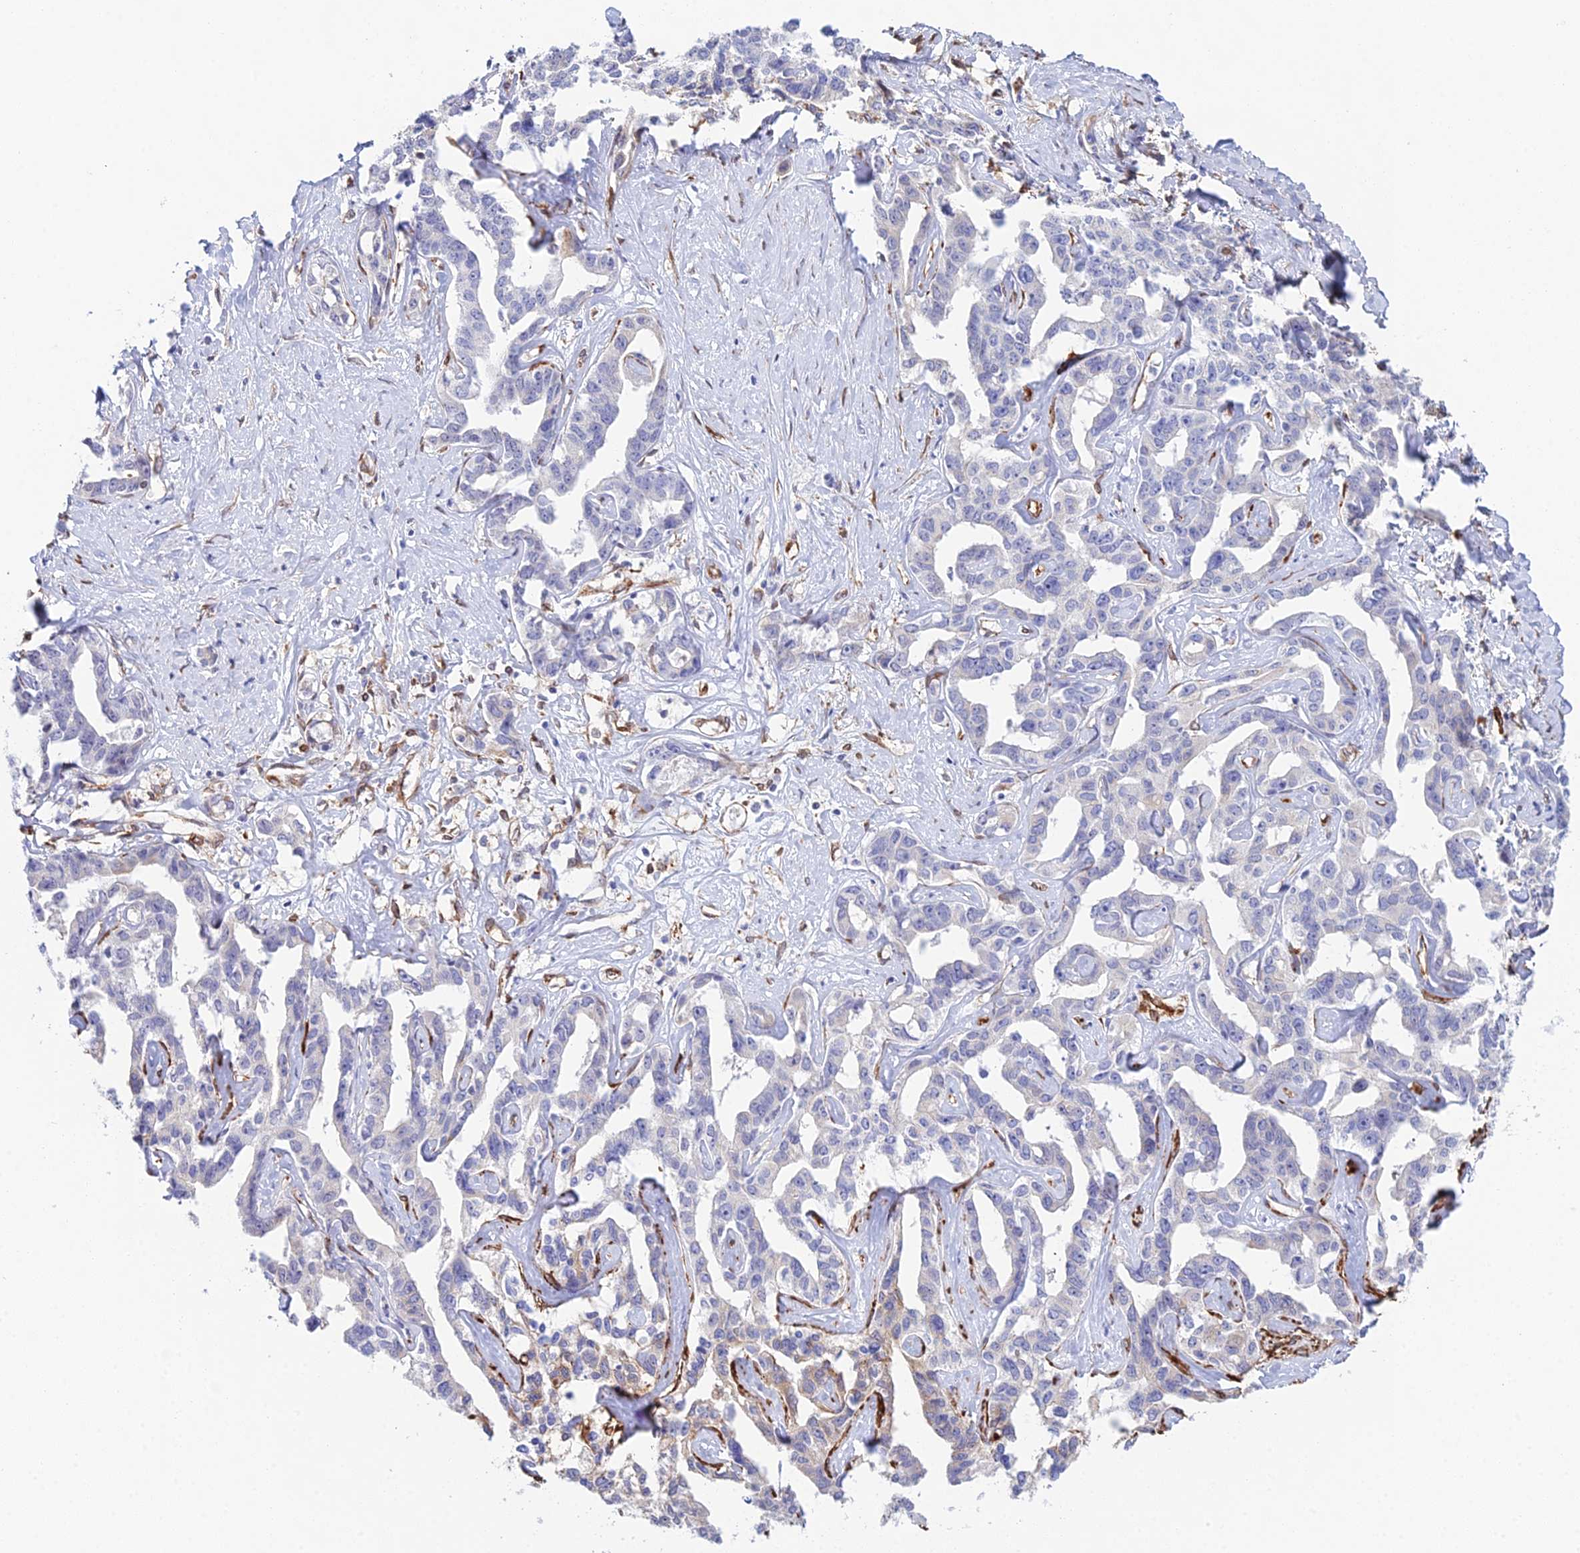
{"staining": {"intensity": "negative", "quantity": "none", "location": "none"}, "tissue": "liver cancer", "cell_type": "Tumor cells", "image_type": "cancer", "snomed": [{"axis": "morphology", "description": "Cholangiocarcinoma"}, {"axis": "topography", "description": "Liver"}], "caption": "This is a photomicrograph of IHC staining of liver cholangiocarcinoma, which shows no expression in tumor cells.", "gene": "MXRA7", "patient": {"sex": "male", "age": 59}}